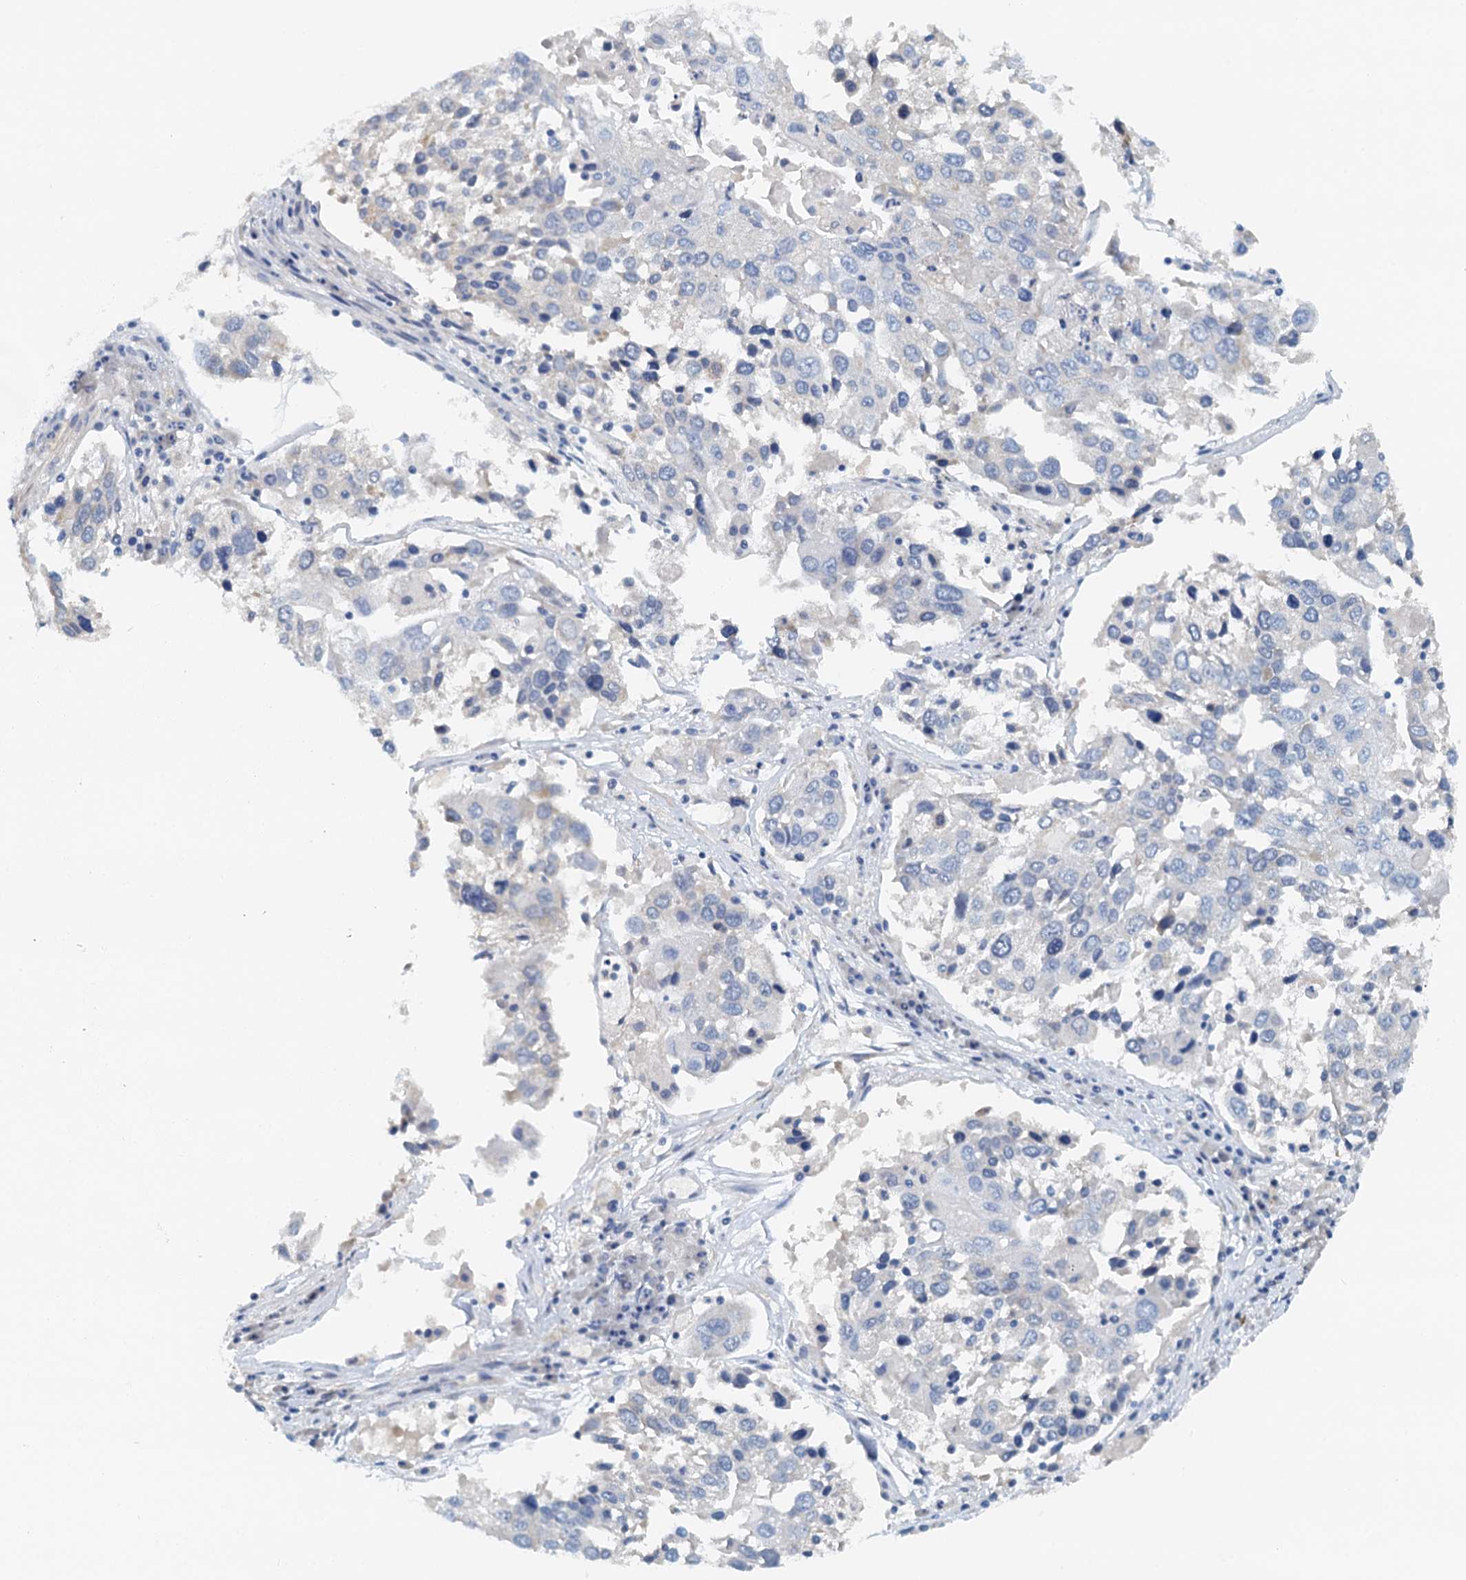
{"staining": {"intensity": "negative", "quantity": "none", "location": "none"}, "tissue": "lung cancer", "cell_type": "Tumor cells", "image_type": "cancer", "snomed": [{"axis": "morphology", "description": "Squamous cell carcinoma, NOS"}, {"axis": "topography", "description": "Lung"}], "caption": "The image shows no staining of tumor cells in squamous cell carcinoma (lung).", "gene": "DTD1", "patient": {"sex": "male", "age": 65}}